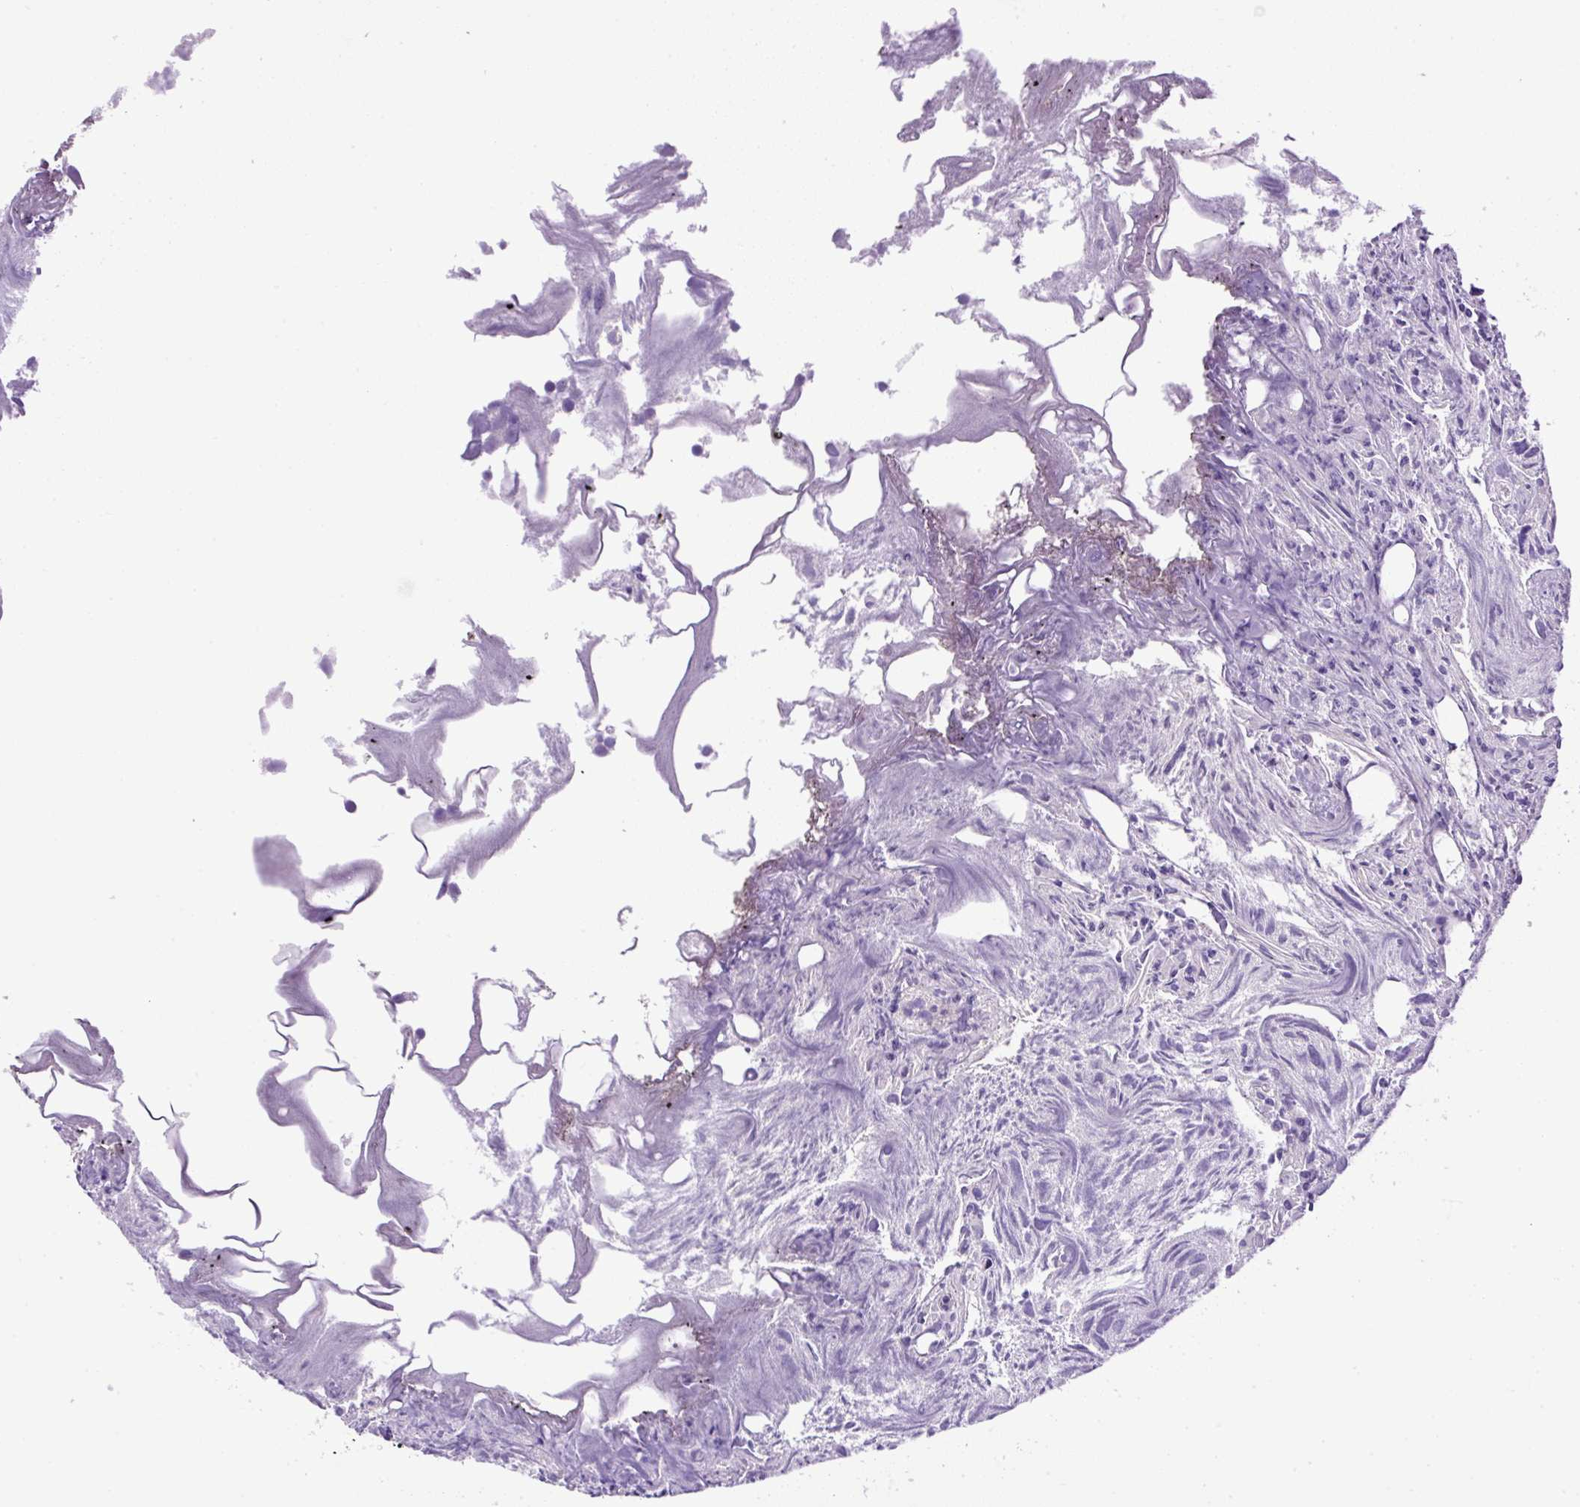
{"staining": {"intensity": "negative", "quantity": "none", "location": "none"}, "tissue": "urothelial cancer", "cell_type": "Tumor cells", "image_type": "cancer", "snomed": [{"axis": "morphology", "description": "Urothelial carcinoma, High grade"}, {"axis": "topography", "description": "Urinary bladder"}], "caption": "High magnification brightfield microscopy of high-grade urothelial carcinoma stained with DAB (brown) and counterstained with hematoxylin (blue): tumor cells show no significant expression.", "gene": "VWA7", "patient": {"sex": "female", "age": 75}}